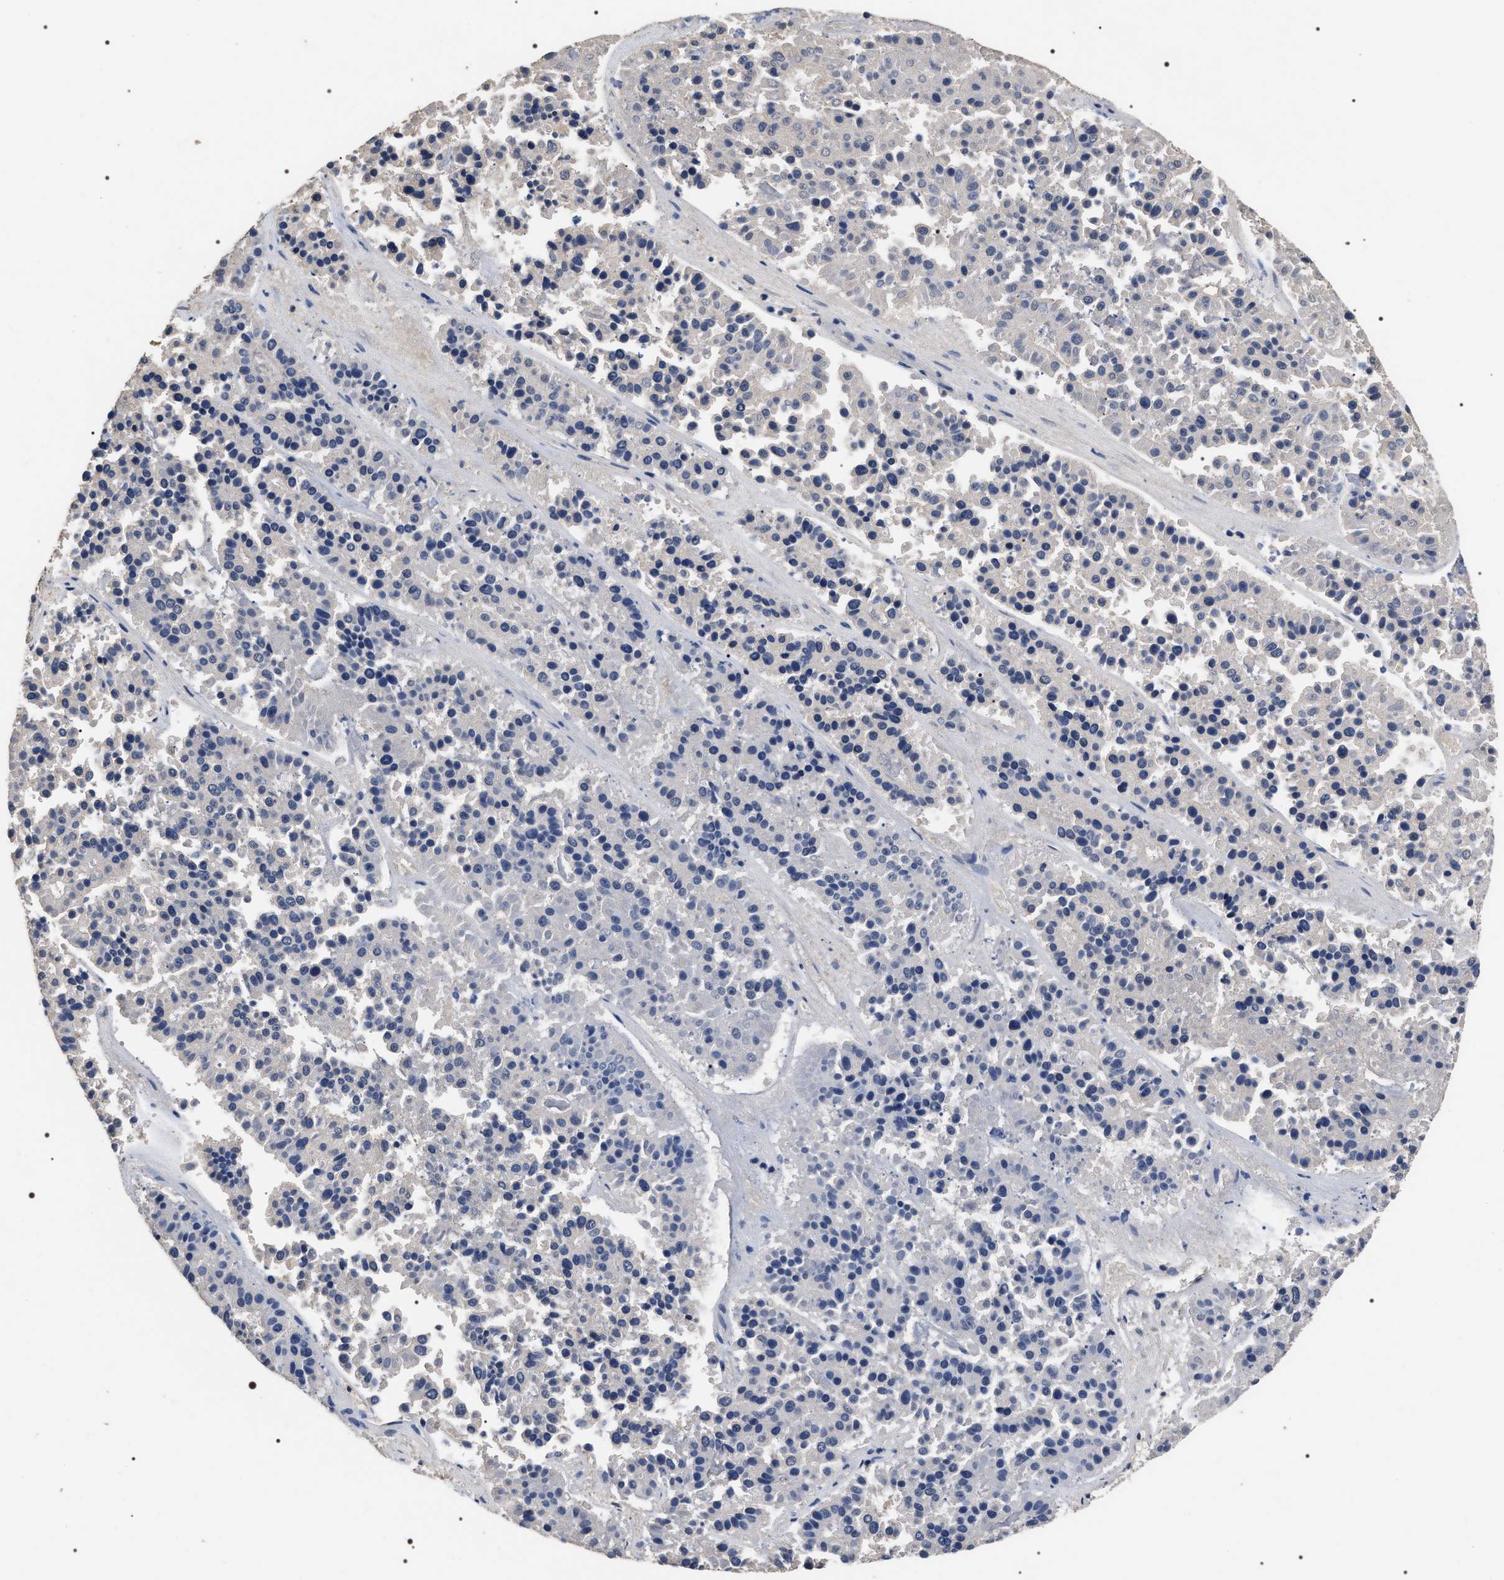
{"staining": {"intensity": "negative", "quantity": "none", "location": "none"}, "tissue": "pancreatic cancer", "cell_type": "Tumor cells", "image_type": "cancer", "snomed": [{"axis": "morphology", "description": "Adenocarcinoma, NOS"}, {"axis": "topography", "description": "Pancreas"}], "caption": "Tumor cells are negative for protein expression in human pancreatic adenocarcinoma.", "gene": "UPF3A", "patient": {"sex": "male", "age": 50}}